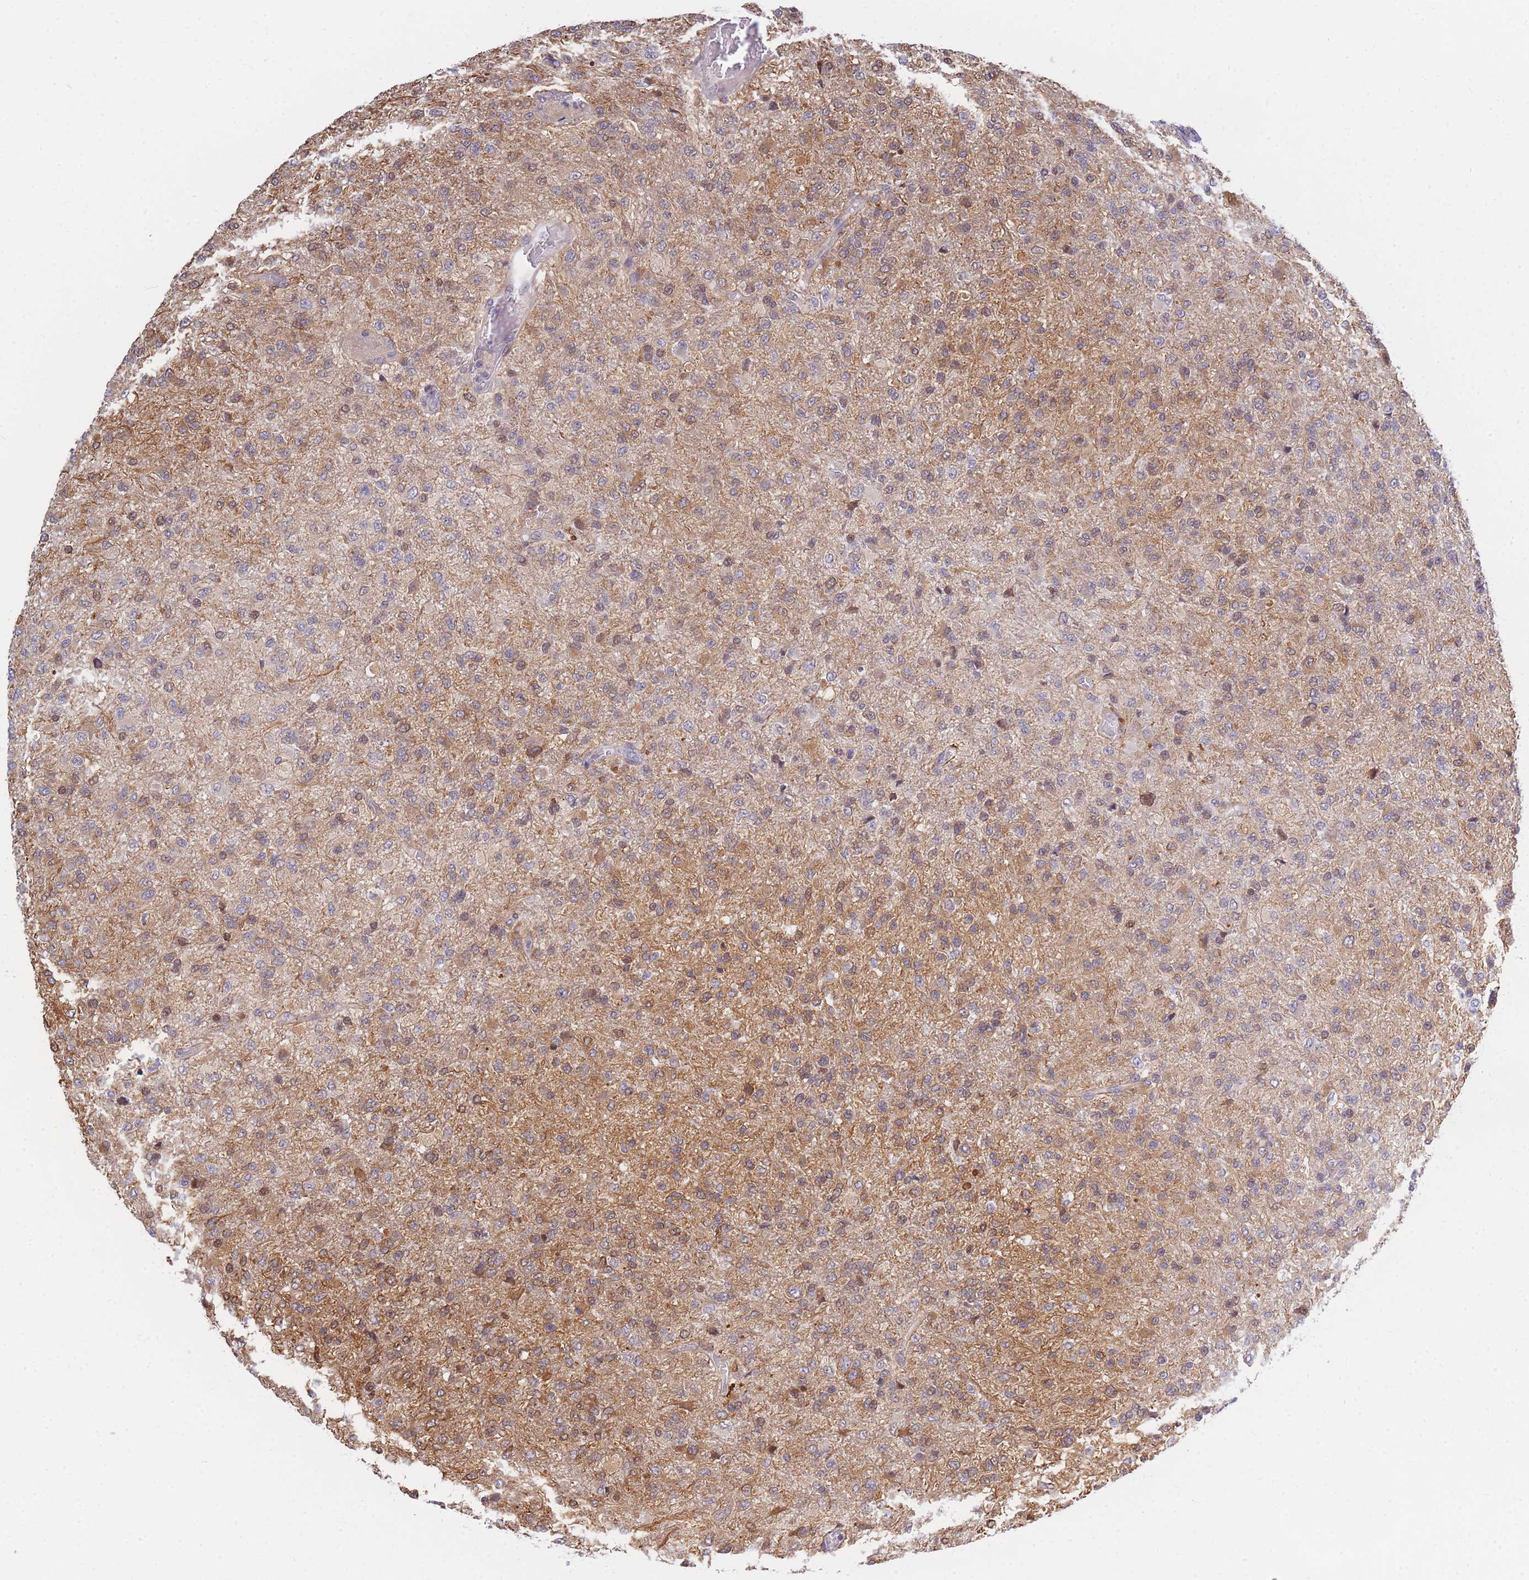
{"staining": {"intensity": "moderate", "quantity": "25%-75%", "location": "cytoplasmic/membranous,nuclear"}, "tissue": "glioma", "cell_type": "Tumor cells", "image_type": "cancer", "snomed": [{"axis": "morphology", "description": "Glioma, malignant, High grade"}, {"axis": "topography", "description": "Brain"}], "caption": "Protein staining exhibits moderate cytoplasmic/membranous and nuclear expression in about 25%-75% of tumor cells in glioma.", "gene": "CRACD", "patient": {"sex": "female", "age": 74}}